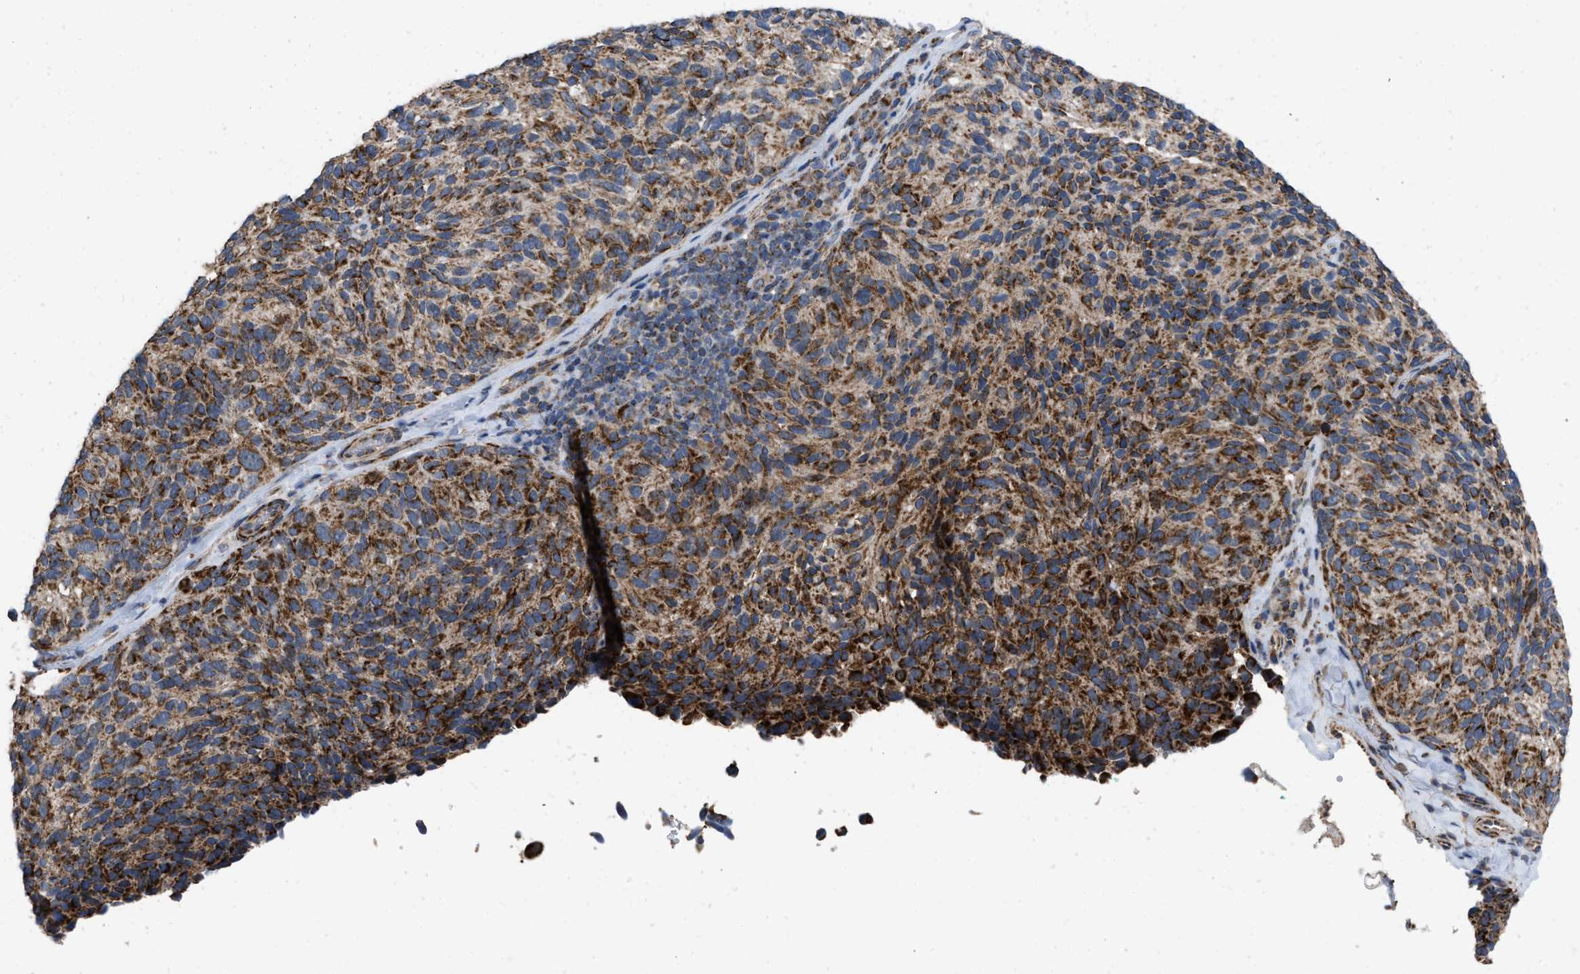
{"staining": {"intensity": "strong", "quantity": ">75%", "location": "cytoplasmic/membranous"}, "tissue": "melanoma", "cell_type": "Tumor cells", "image_type": "cancer", "snomed": [{"axis": "morphology", "description": "Malignant melanoma, NOS"}, {"axis": "topography", "description": "Skin"}], "caption": "This histopathology image displays melanoma stained with immunohistochemistry to label a protein in brown. The cytoplasmic/membranous of tumor cells show strong positivity for the protein. Nuclei are counter-stained blue.", "gene": "AKAP1", "patient": {"sex": "female", "age": 73}}